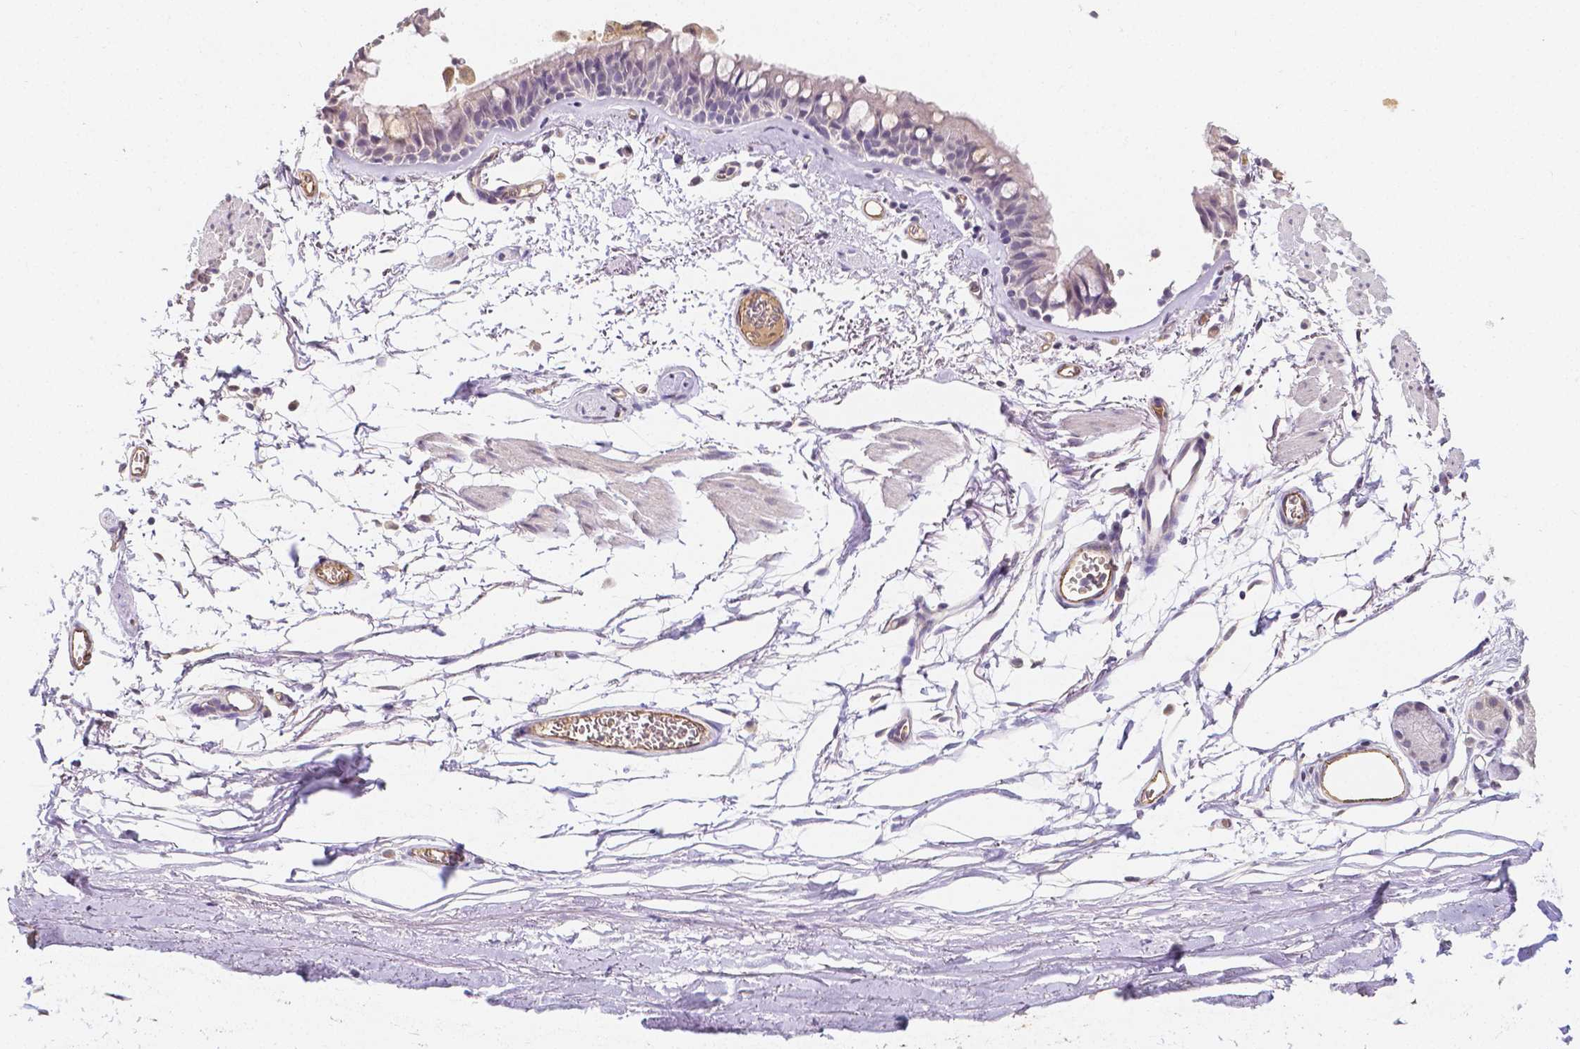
{"staining": {"intensity": "negative", "quantity": "none", "location": "none"}, "tissue": "adipose tissue", "cell_type": "Adipocytes", "image_type": "normal", "snomed": [{"axis": "morphology", "description": "Normal tissue, NOS"}, {"axis": "topography", "description": "Cartilage tissue"}, {"axis": "topography", "description": "Bronchus"}], "caption": "High power microscopy micrograph of an IHC photomicrograph of unremarkable adipose tissue, revealing no significant expression in adipocytes.", "gene": "ELAVL2", "patient": {"sex": "female", "age": 79}}